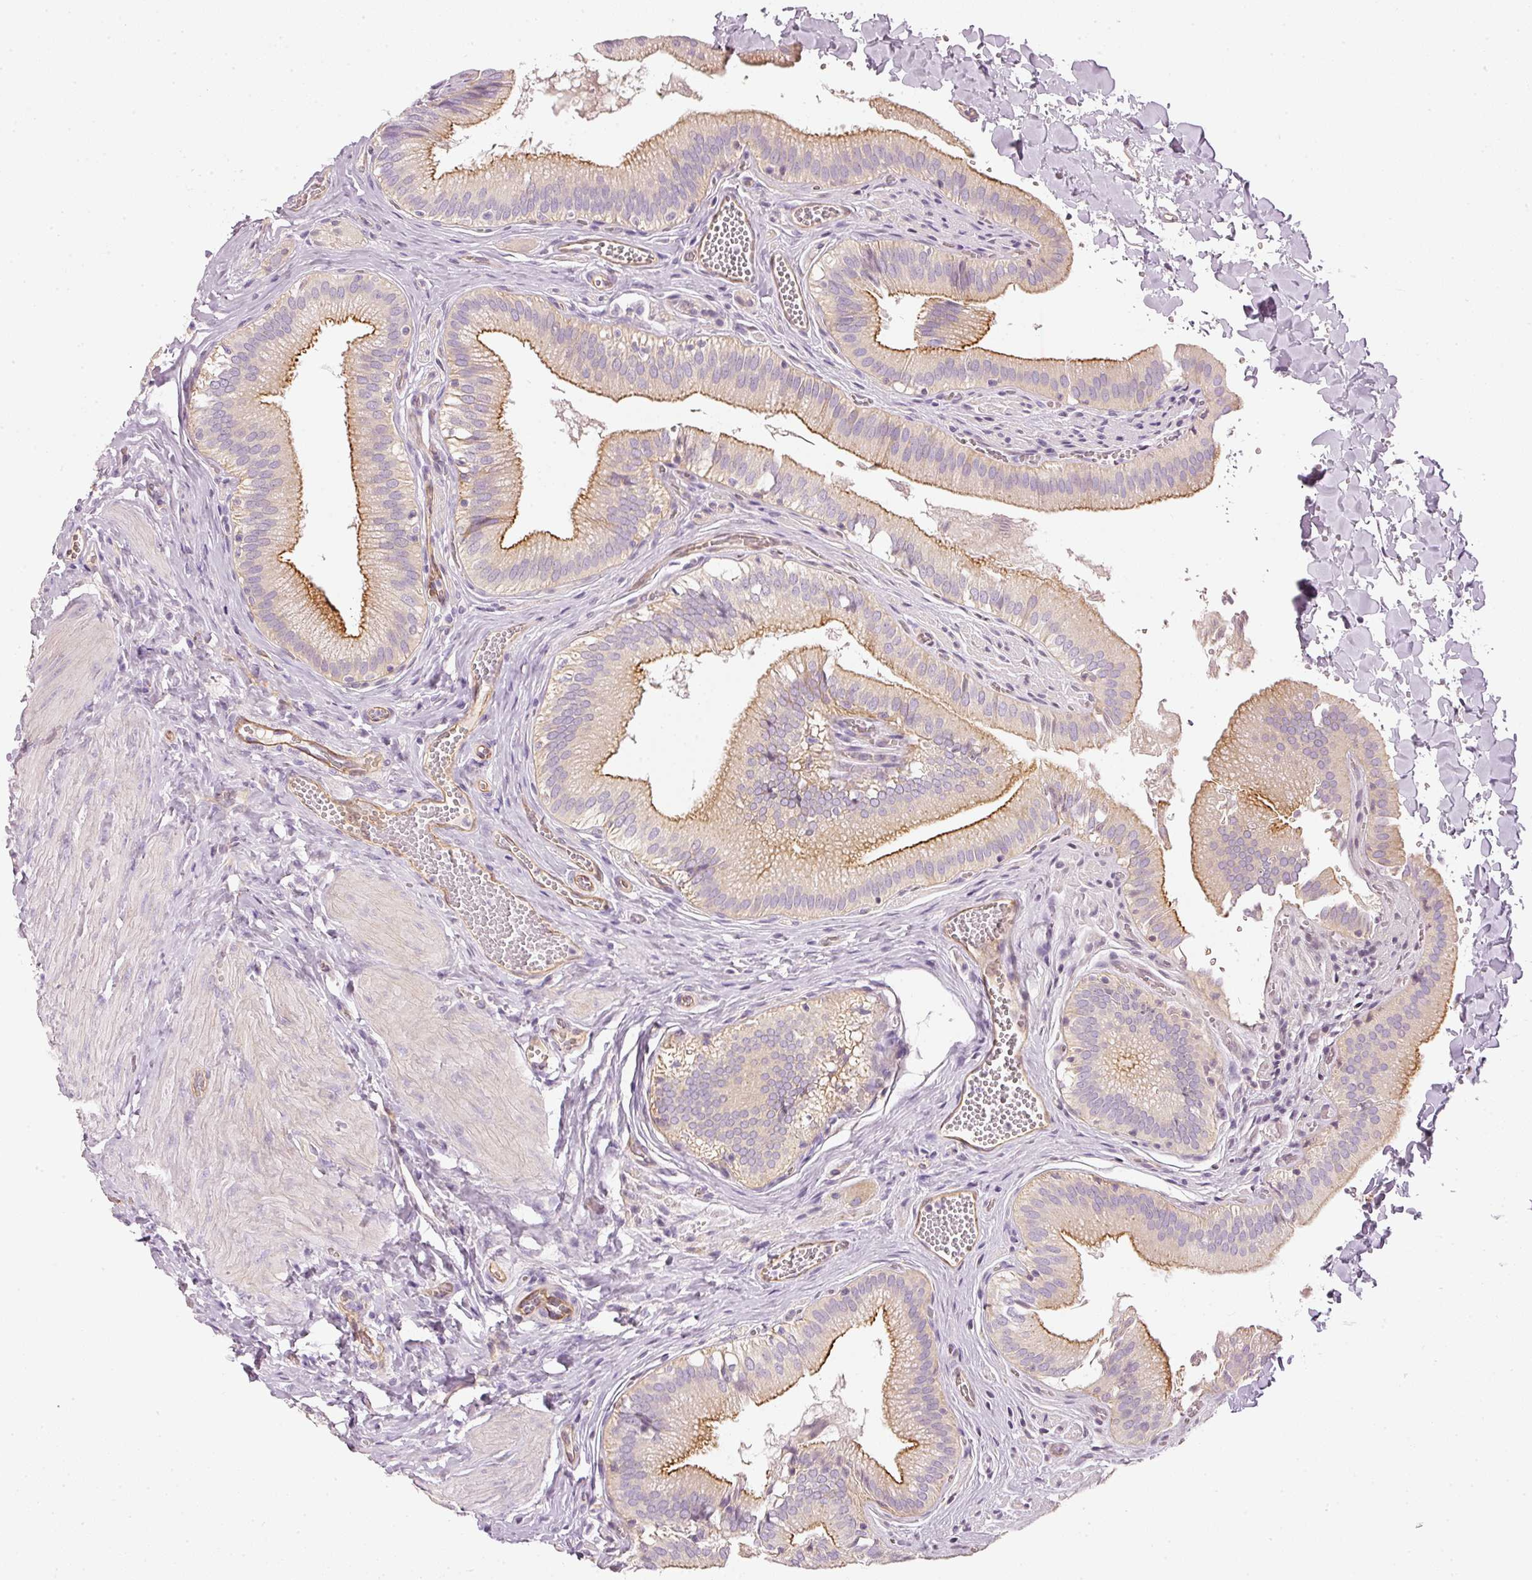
{"staining": {"intensity": "moderate", "quantity": ">75%", "location": "cytoplasmic/membranous"}, "tissue": "gallbladder", "cell_type": "Glandular cells", "image_type": "normal", "snomed": [{"axis": "morphology", "description": "Normal tissue, NOS"}, {"axis": "topography", "description": "Gallbladder"}, {"axis": "topography", "description": "Peripheral nerve tissue"}], "caption": "High-magnification brightfield microscopy of unremarkable gallbladder stained with DAB (3,3'-diaminobenzidine) (brown) and counterstained with hematoxylin (blue). glandular cells exhibit moderate cytoplasmic/membranous positivity is identified in about>75% of cells.", "gene": "OSR2", "patient": {"sex": "male", "age": 17}}